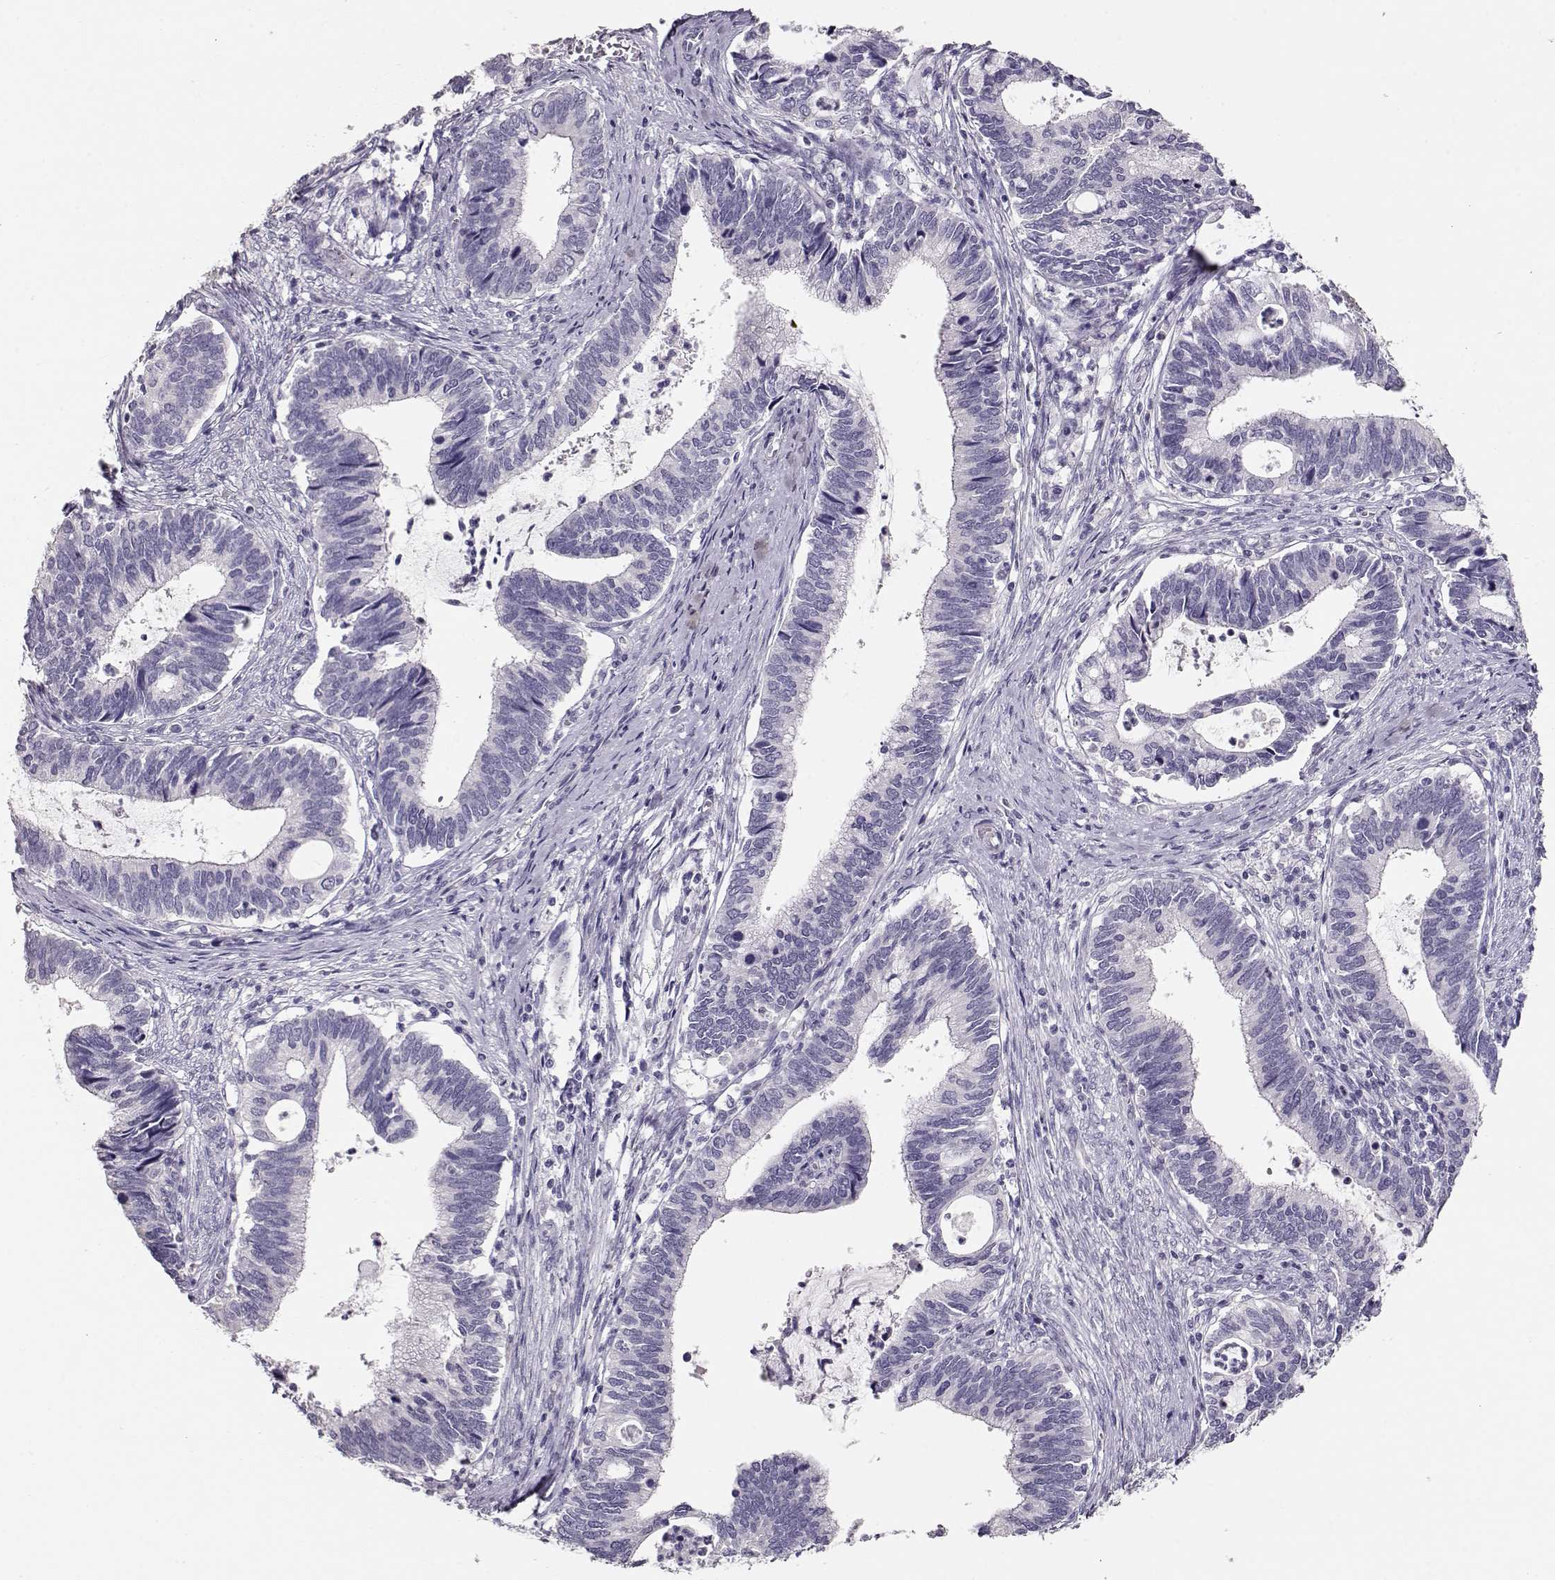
{"staining": {"intensity": "negative", "quantity": "none", "location": "none"}, "tissue": "cervical cancer", "cell_type": "Tumor cells", "image_type": "cancer", "snomed": [{"axis": "morphology", "description": "Adenocarcinoma, NOS"}, {"axis": "topography", "description": "Cervix"}], "caption": "This micrograph is of cervical adenocarcinoma stained with immunohistochemistry (IHC) to label a protein in brown with the nuclei are counter-stained blue. There is no staining in tumor cells. (Immunohistochemistry (ihc), brightfield microscopy, high magnification).", "gene": "MAGEC1", "patient": {"sex": "female", "age": 42}}